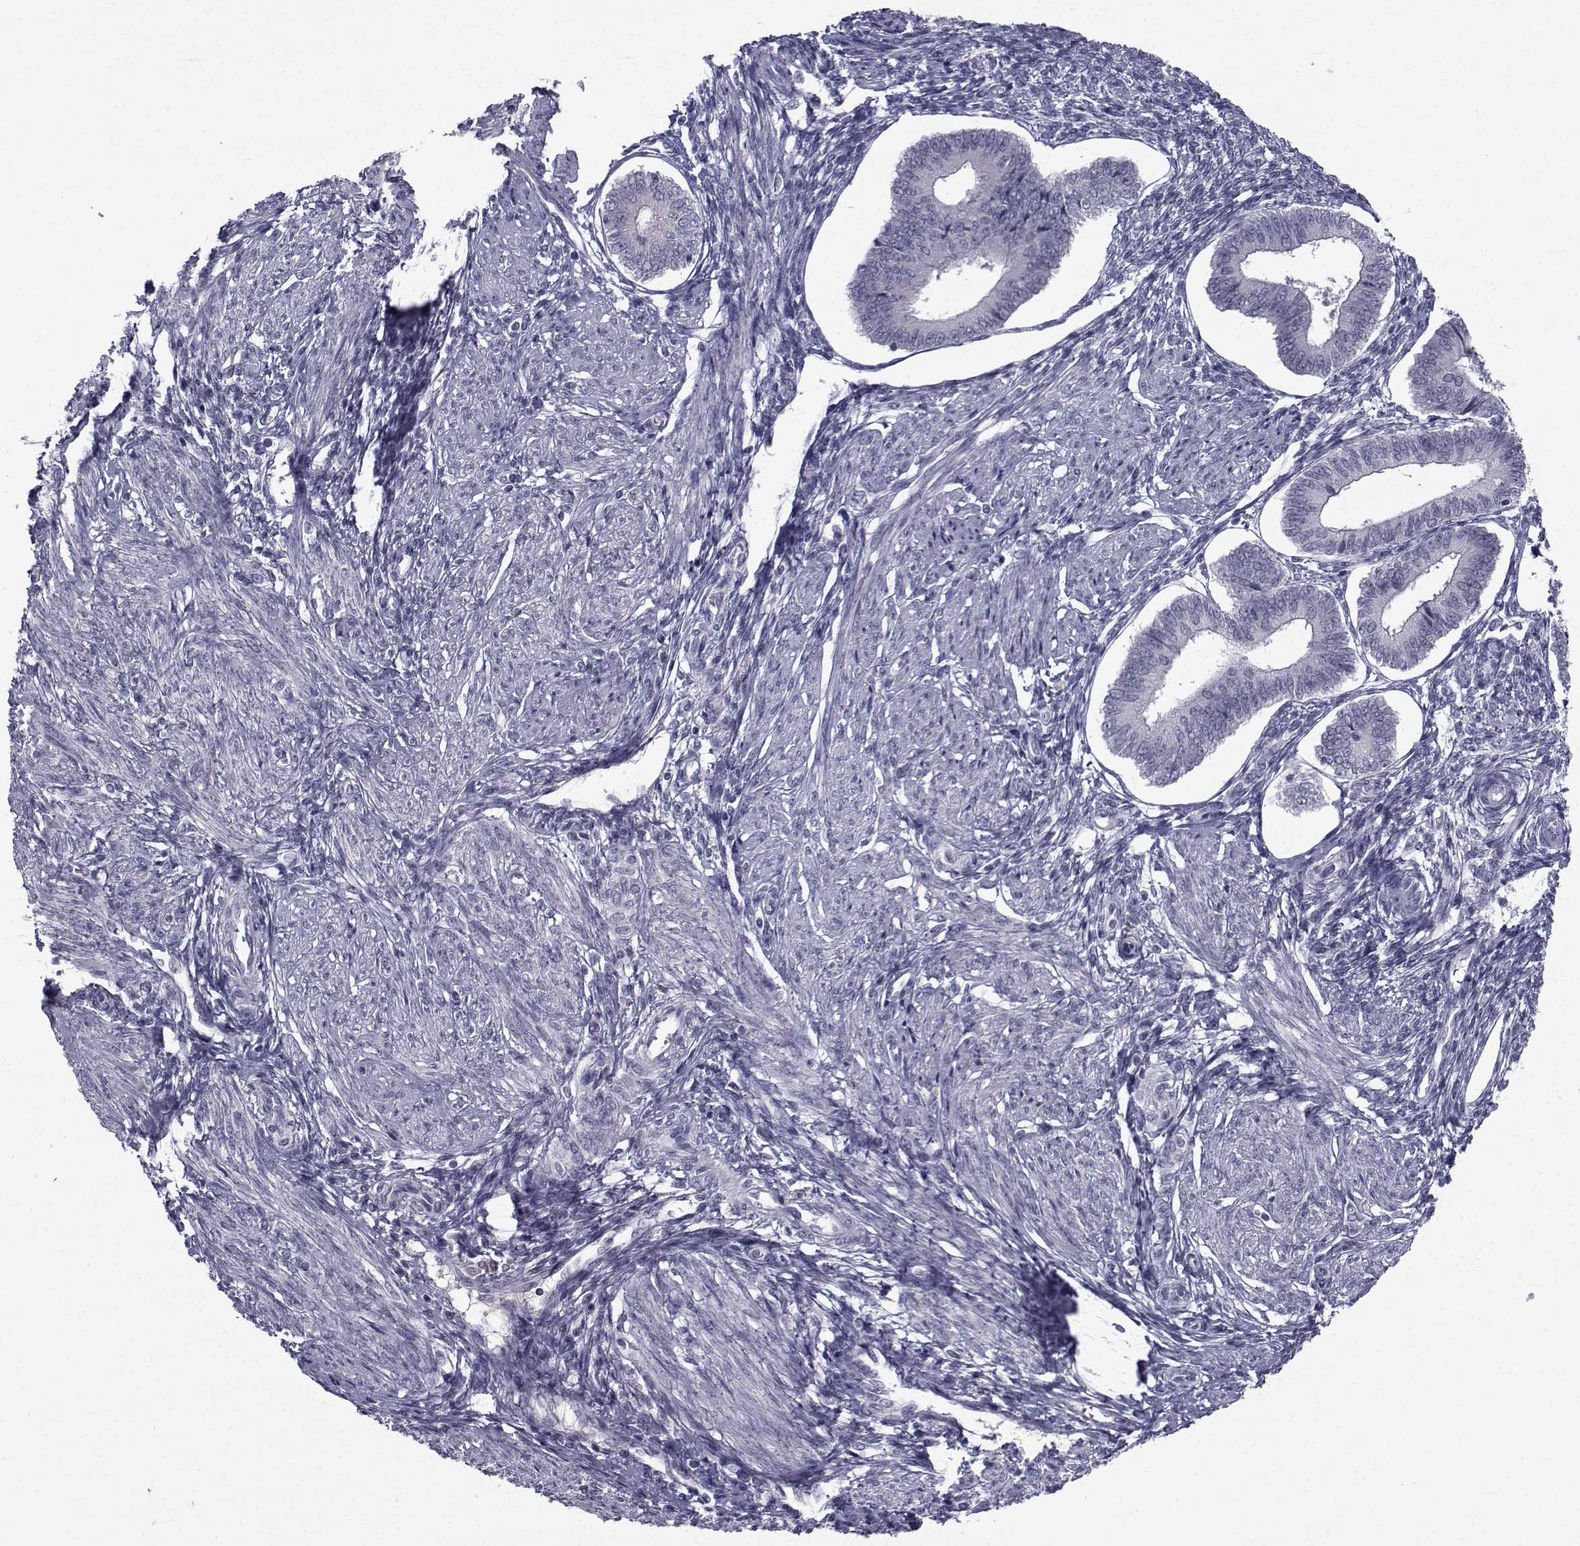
{"staining": {"intensity": "negative", "quantity": "none", "location": "none"}, "tissue": "endometrium", "cell_type": "Cells in endometrial stroma", "image_type": "normal", "snomed": [{"axis": "morphology", "description": "Normal tissue, NOS"}, {"axis": "topography", "description": "Endometrium"}], "caption": "High power microscopy histopathology image of an IHC micrograph of normal endometrium, revealing no significant positivity in cells in endometrial stroma. (DAB immunohistochemistry visualized using brightfield microscopy, high magnification).", "gene": "PAX2", "patient": {"sex": "female", "age": 42}}